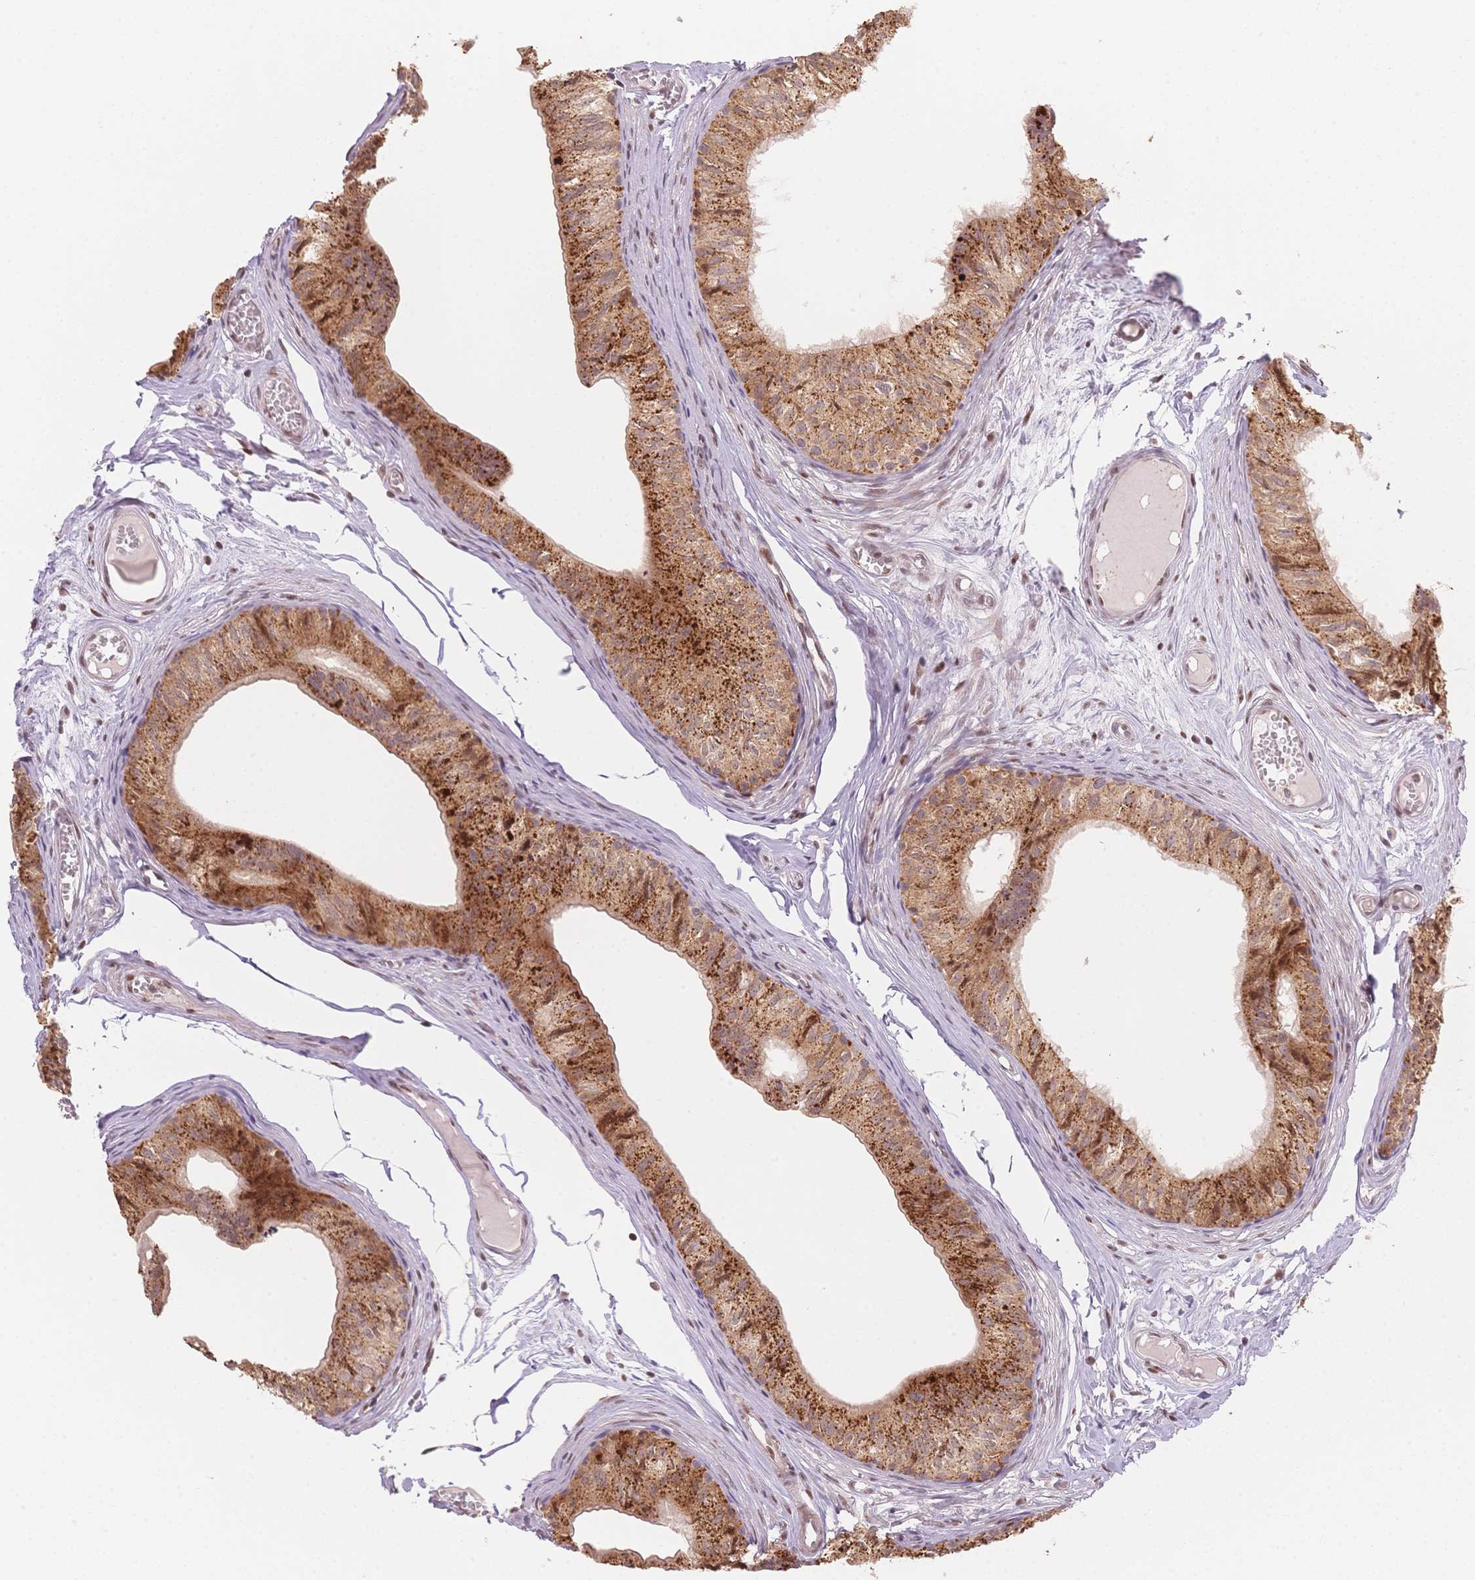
{"staining": {"intensity": "strong", "quantity": ">75%", "location": "cytoplasmic/membranous"}, "tissue": "epididymis", "cell_type": "Glandular cells", "image_type": "normal", "snomed": [{"axis": "morphology", "description": "Normal tissue, NOS"}, {"axis": "topography", "description": "Epididymis"}], "caption": "Epididymis stained with DAB IHC reveals high levels of strong cytoplasmic/membranous positivity in about >75% of glandular cells. The staining is performed using DAB (3,3'-diaminobenzidine) brown chromogen to label protein expression. The nuclei are counter-stained blue using hematoxylin.", "gene": "STK39", "patient": {"sex": "male", "age": 25}}